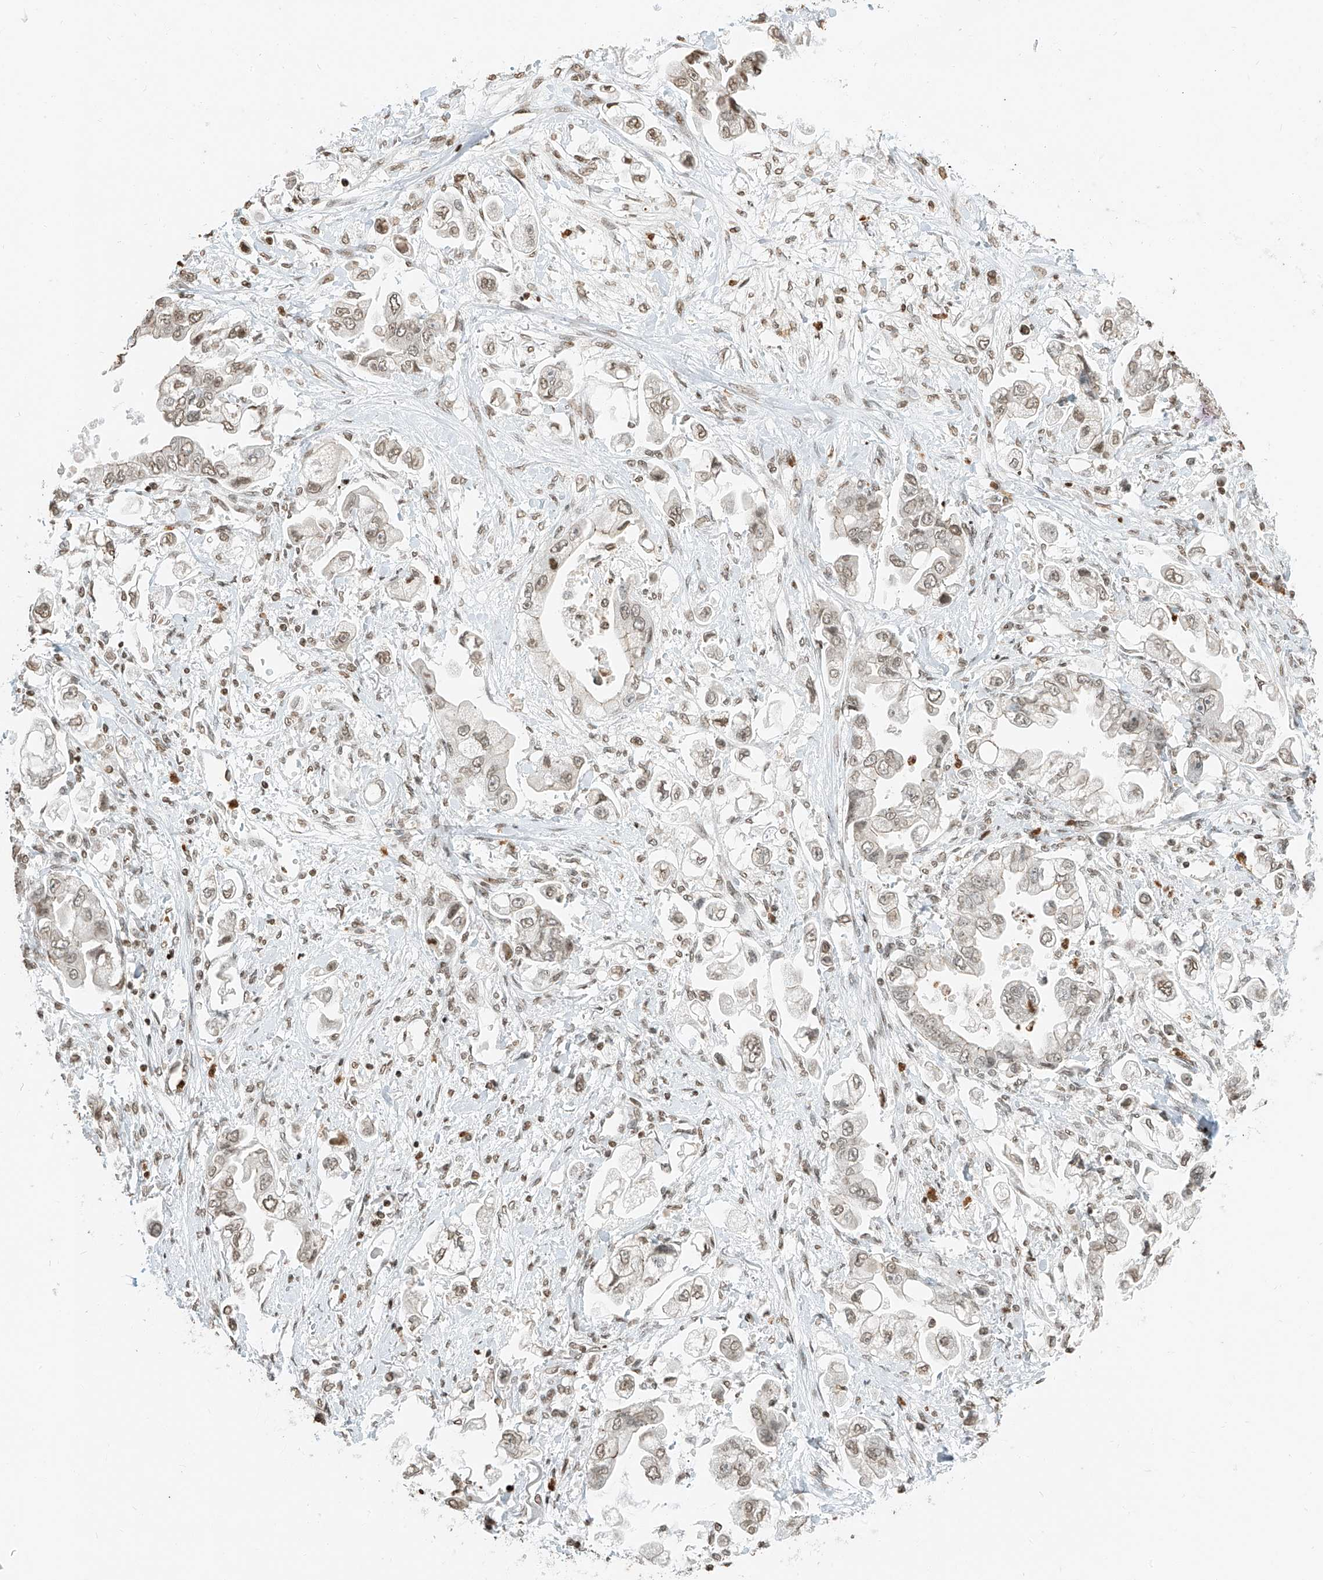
{"staining": {"intensity": "weak", "quantity": ">75%", "location": "nuclear"}, "tissue": "stomach cancer", "cell_type": "Tumor cells", "image_type": "cancer", "snomed": [{"axis": "morphology", "description": "Adenocarcinoma, NOS"}, {"axis": "topography", "description": "Stomach"}], "caption": "A brown stain highlights weak nuclear positivity of a protein in human adenocarcinoma (stomach) tumor cells.", "gene": "C17orf58", "patient": {"sex": "male", "age": 62}}